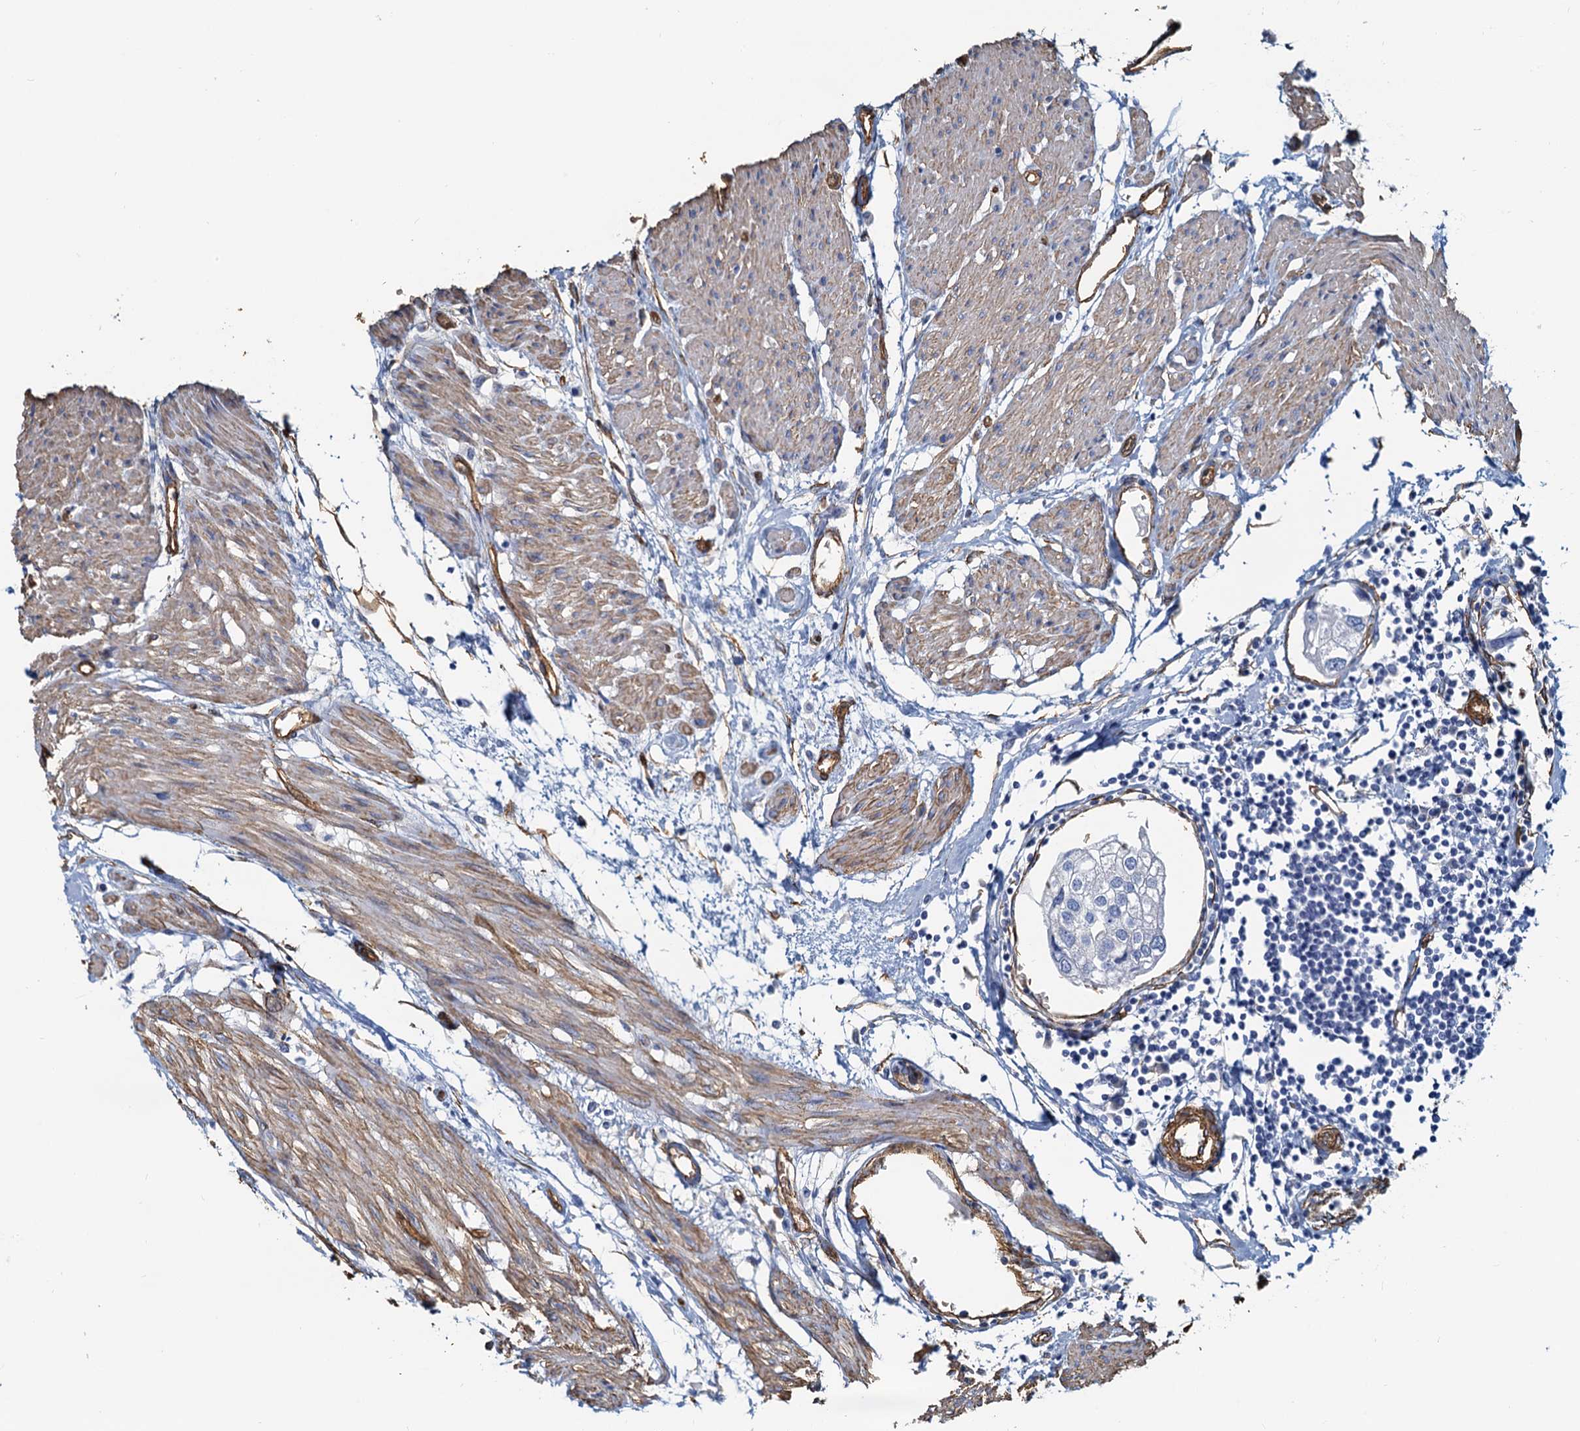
{"staining": {"intensity": "negative", "quantity": "none", "location": "none"}, "tissue": "urothelial cancer", "cell_type": "Tumor cells", "image_type": "cancer", "snomed": [{"axis": "morphology", "description": "Urothelial carcinoma, High grade"}, {"axis": "topography", "description": "Urinary bladder"}], "caption": "Tumor cells are negative for protein expression in human high-grade urothelial carcinoma.", "gene": "DGKG", "patient": {"sex": "male", "age": 64}}